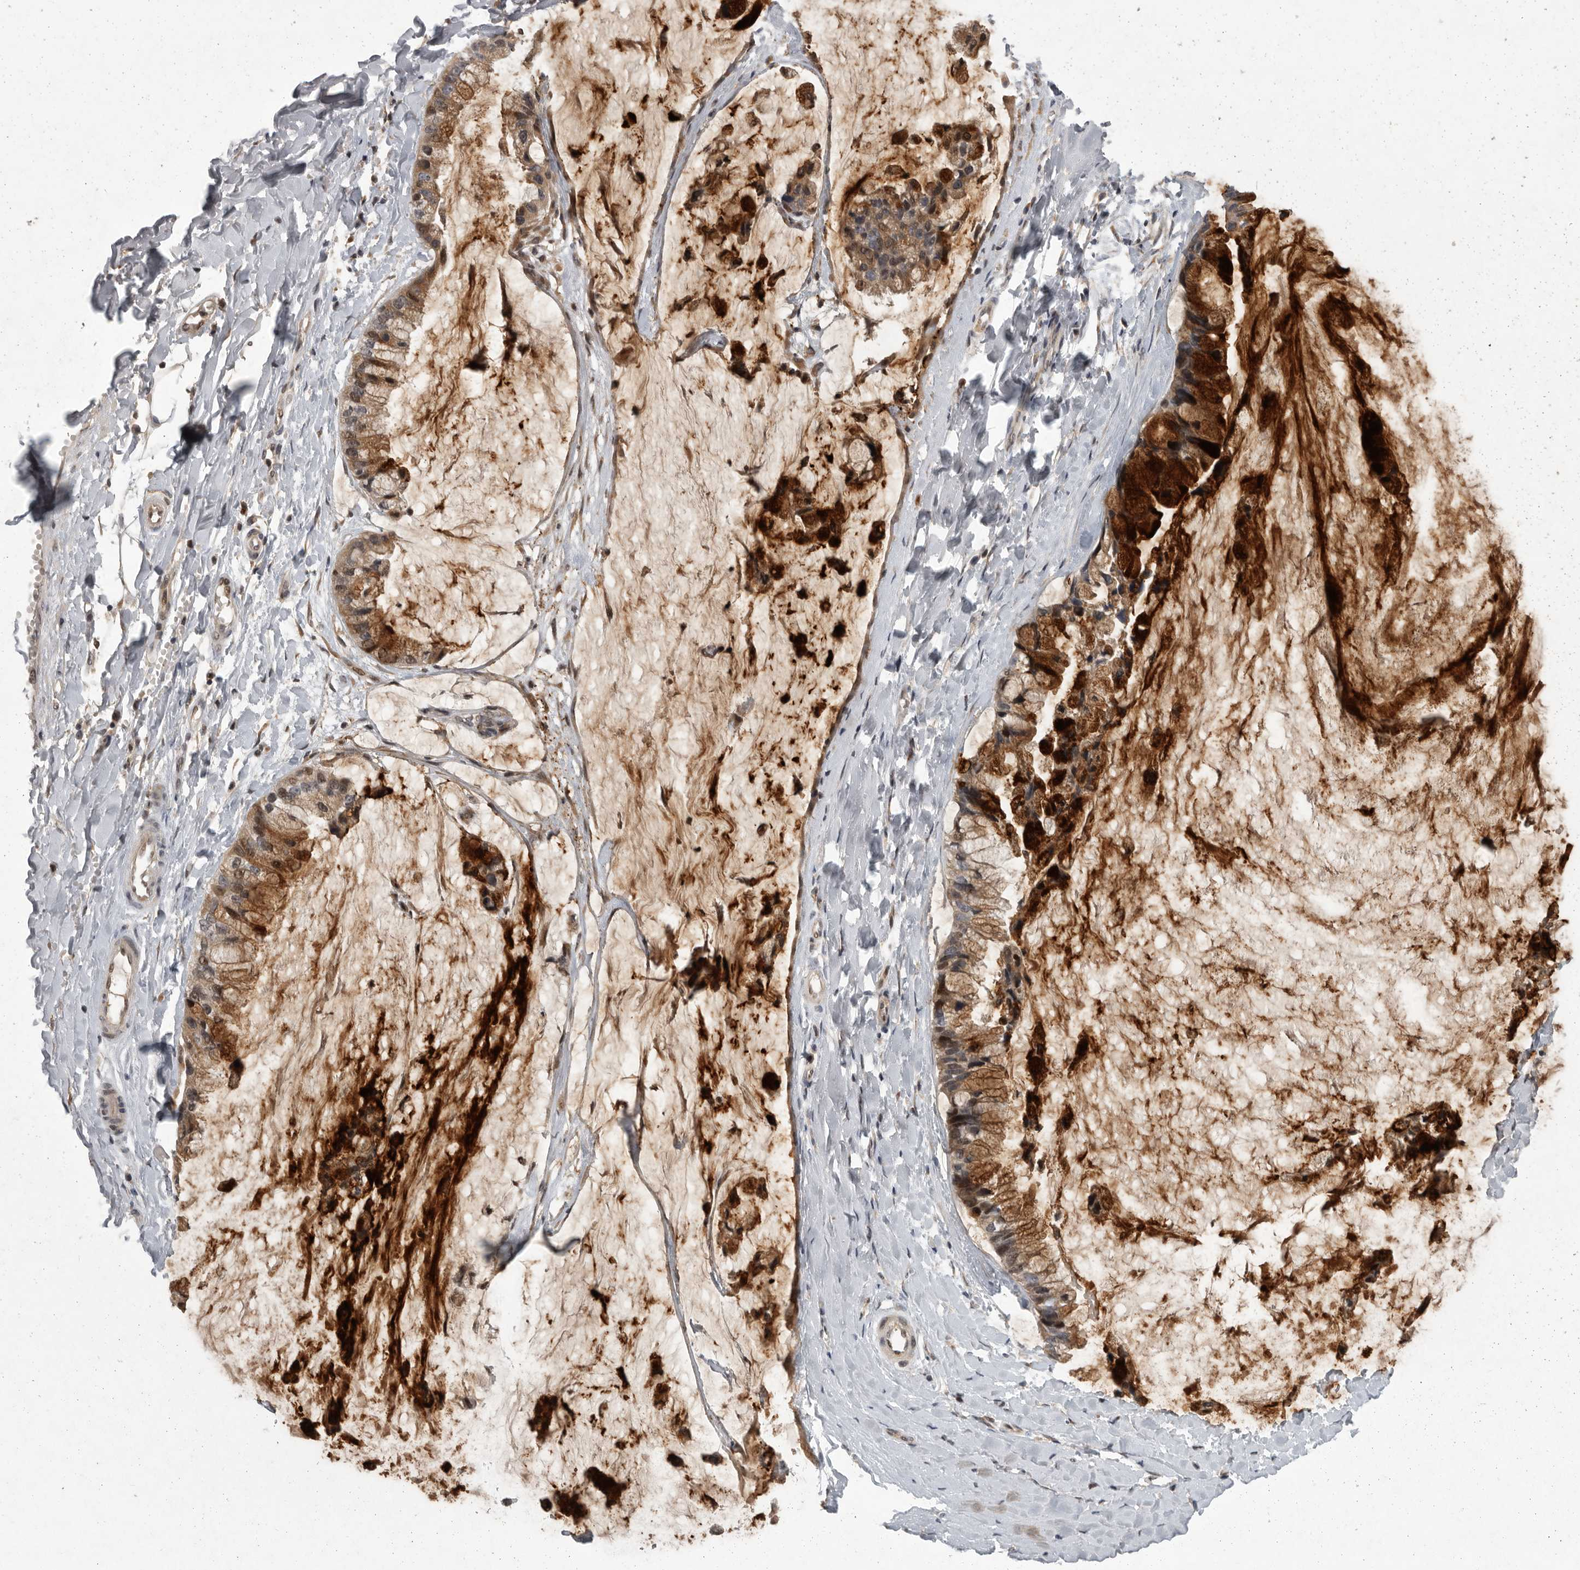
{"staining": {"intensity": "strong", "quantity": ">75%", "location": "cytoplasmic/membranous"}, "tissue": "ovarian cancer", "cell_type": "Tumor cells", "image_type": "cancer", "snomed": [{"axis": "morphology", "description": "Cystadenocarcinoma, mucinous, NOS"}, {"axis": "topography", "description": "Ovary"}], "caption": "Protein staining of ovarian mucinous cystadenocarcinoma tissue exhibits strong cytoplasmic/membranous positivity in about >75% of tumor cells. The staining was performed using DAB to visualize the protein expression in brown, while the nuclei were stained in blue with hematoxylin (Magnification: 20x).", "gene": "MAN2A1", "patient": {"sex": "female", "age": 39}}